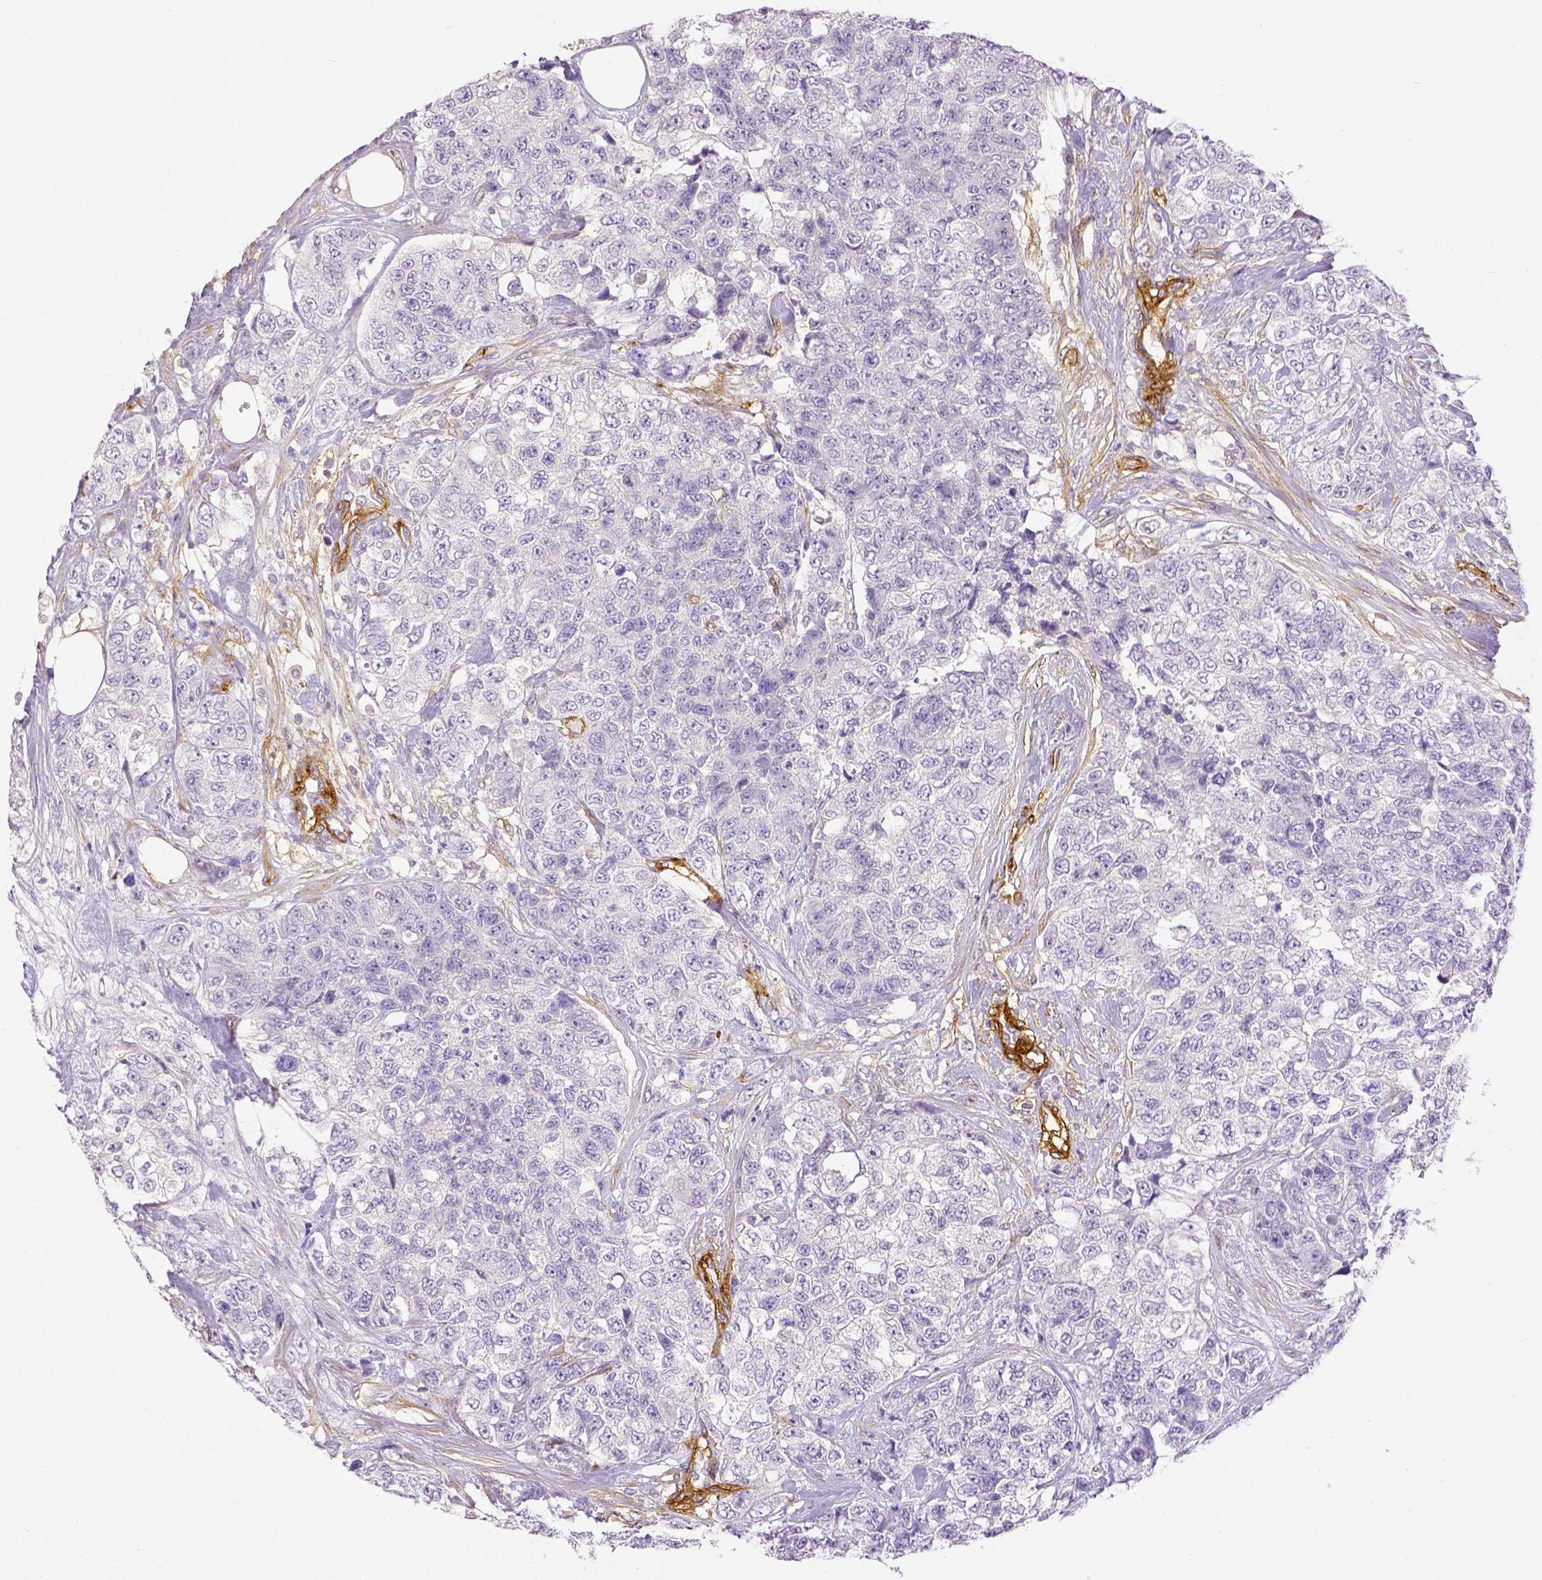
{"staining": {"intensity": "negative", "quantity": "none", "location": "none"}, "tissue": "urothelial cancer", "cell_type": "Tumor cells", "image_type": "cancer", "snomed": [{"axis": "morphology", "description": "Urothelial carcinoma, High grade"}, {"axis": "topography", "description": "Urinary bladder"}], "caption": "A micrograph of urothelial carcinoma (high-grade) stained for a protein demonstrates no brown staining in tumor cells.", "gene": "THY1", "patient": {"sex": "female", "age": 78}}